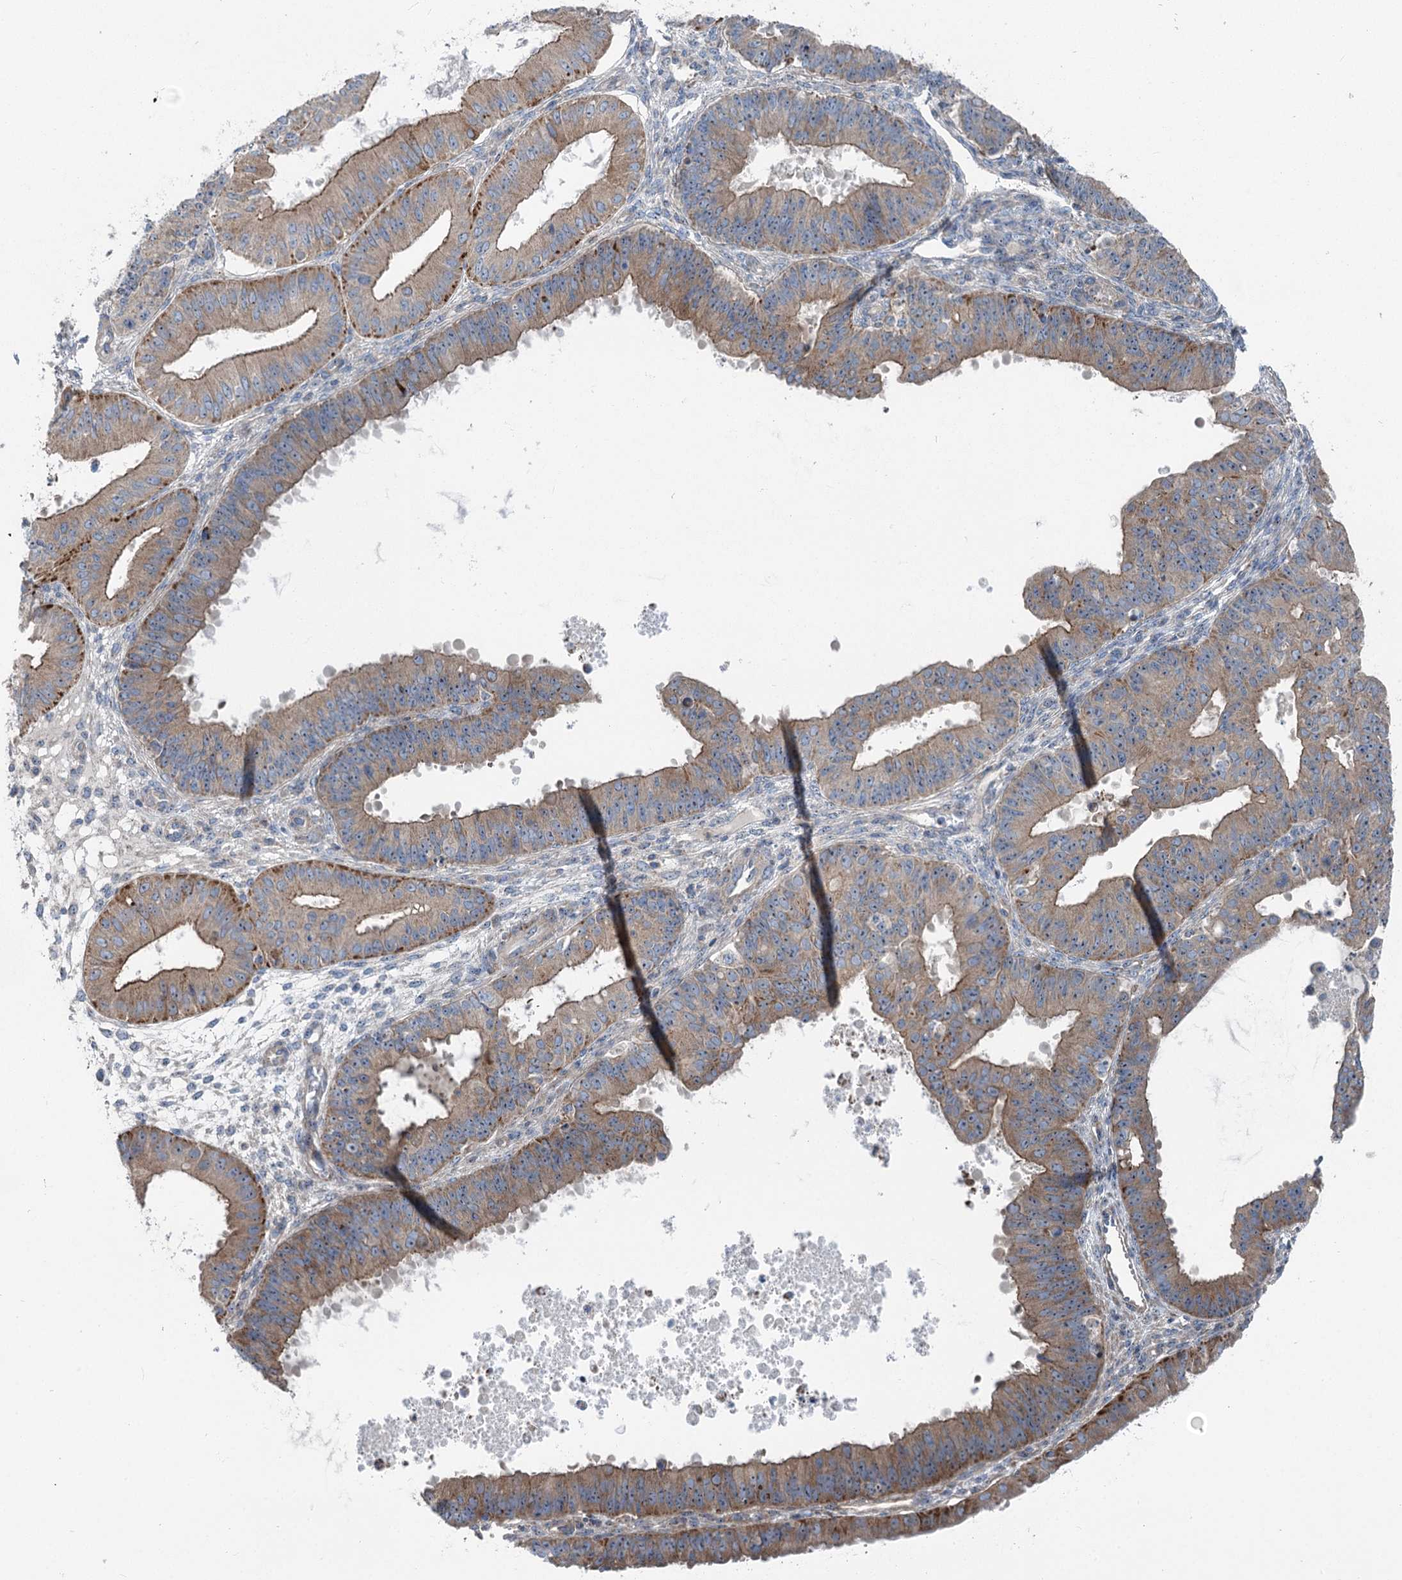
{"staining": {"intensity": "weak", "quantity": ">75%", "location": "cytoplasmic/membranous"}, "tissue": "ovarian cancer", "cell_type": "Tumor cells", "image_type": "cancer", "snomed": [{"axis": "morphology", "description": "Carcinoma, endometroid"}, {"axis": "topography", "description": "Appendix"}, {"axis": "topography", "description": "Ovary"}], "caption": "Human ovarian endometroid carcinoma stained with a protein marker exhibits weak staining in tumor cells.", "gene": "MARK2", "patient": {"sex": "female", "age": 42}}